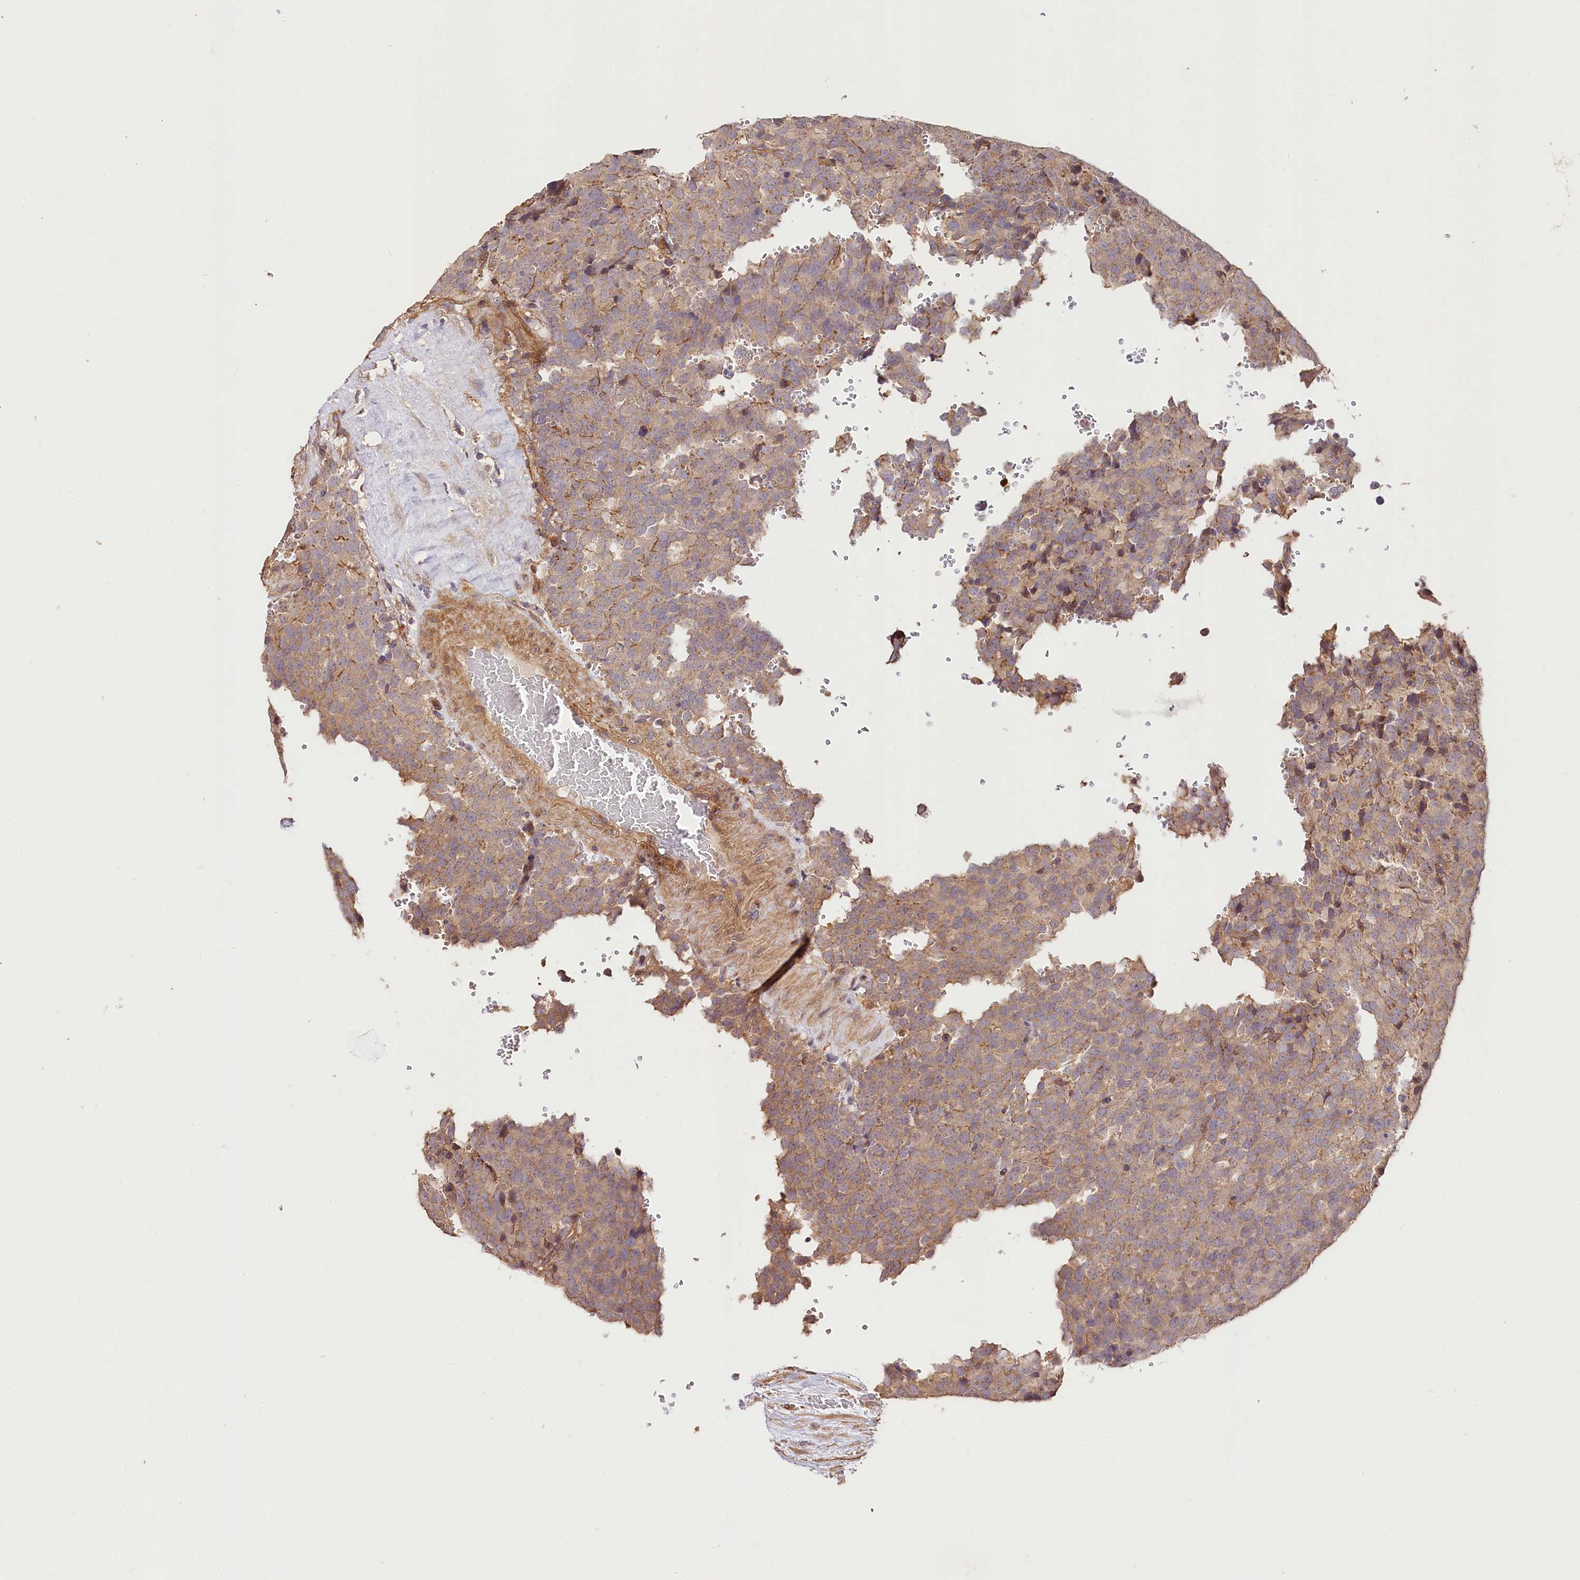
{"staining": {"intensity": "weak", "quantity": "25%-75%", "location": "cytoplasmic/membranous"}, "tissue": "testis cancer", "cell_type": "Tumor cells", "image_type": "cancer", "snomed": [{"axis": "morphology", "description": "Seminoma, NOS"}, {"axis": "topography", "description": "Testis"}], "caption": "Testis seminoma was stained to show a protein in brown. There is low levels of weak cytoplasmic/membranous positivity in about 25%-75% of tumor cells. The staining was performed using DAB to visualize the protein expression in brown, while the nuclei were stained in blue with hematoxylin (Magnification: 20x).", "gene": "CSAD", "patient": {"sex": "male", "age": 71}}